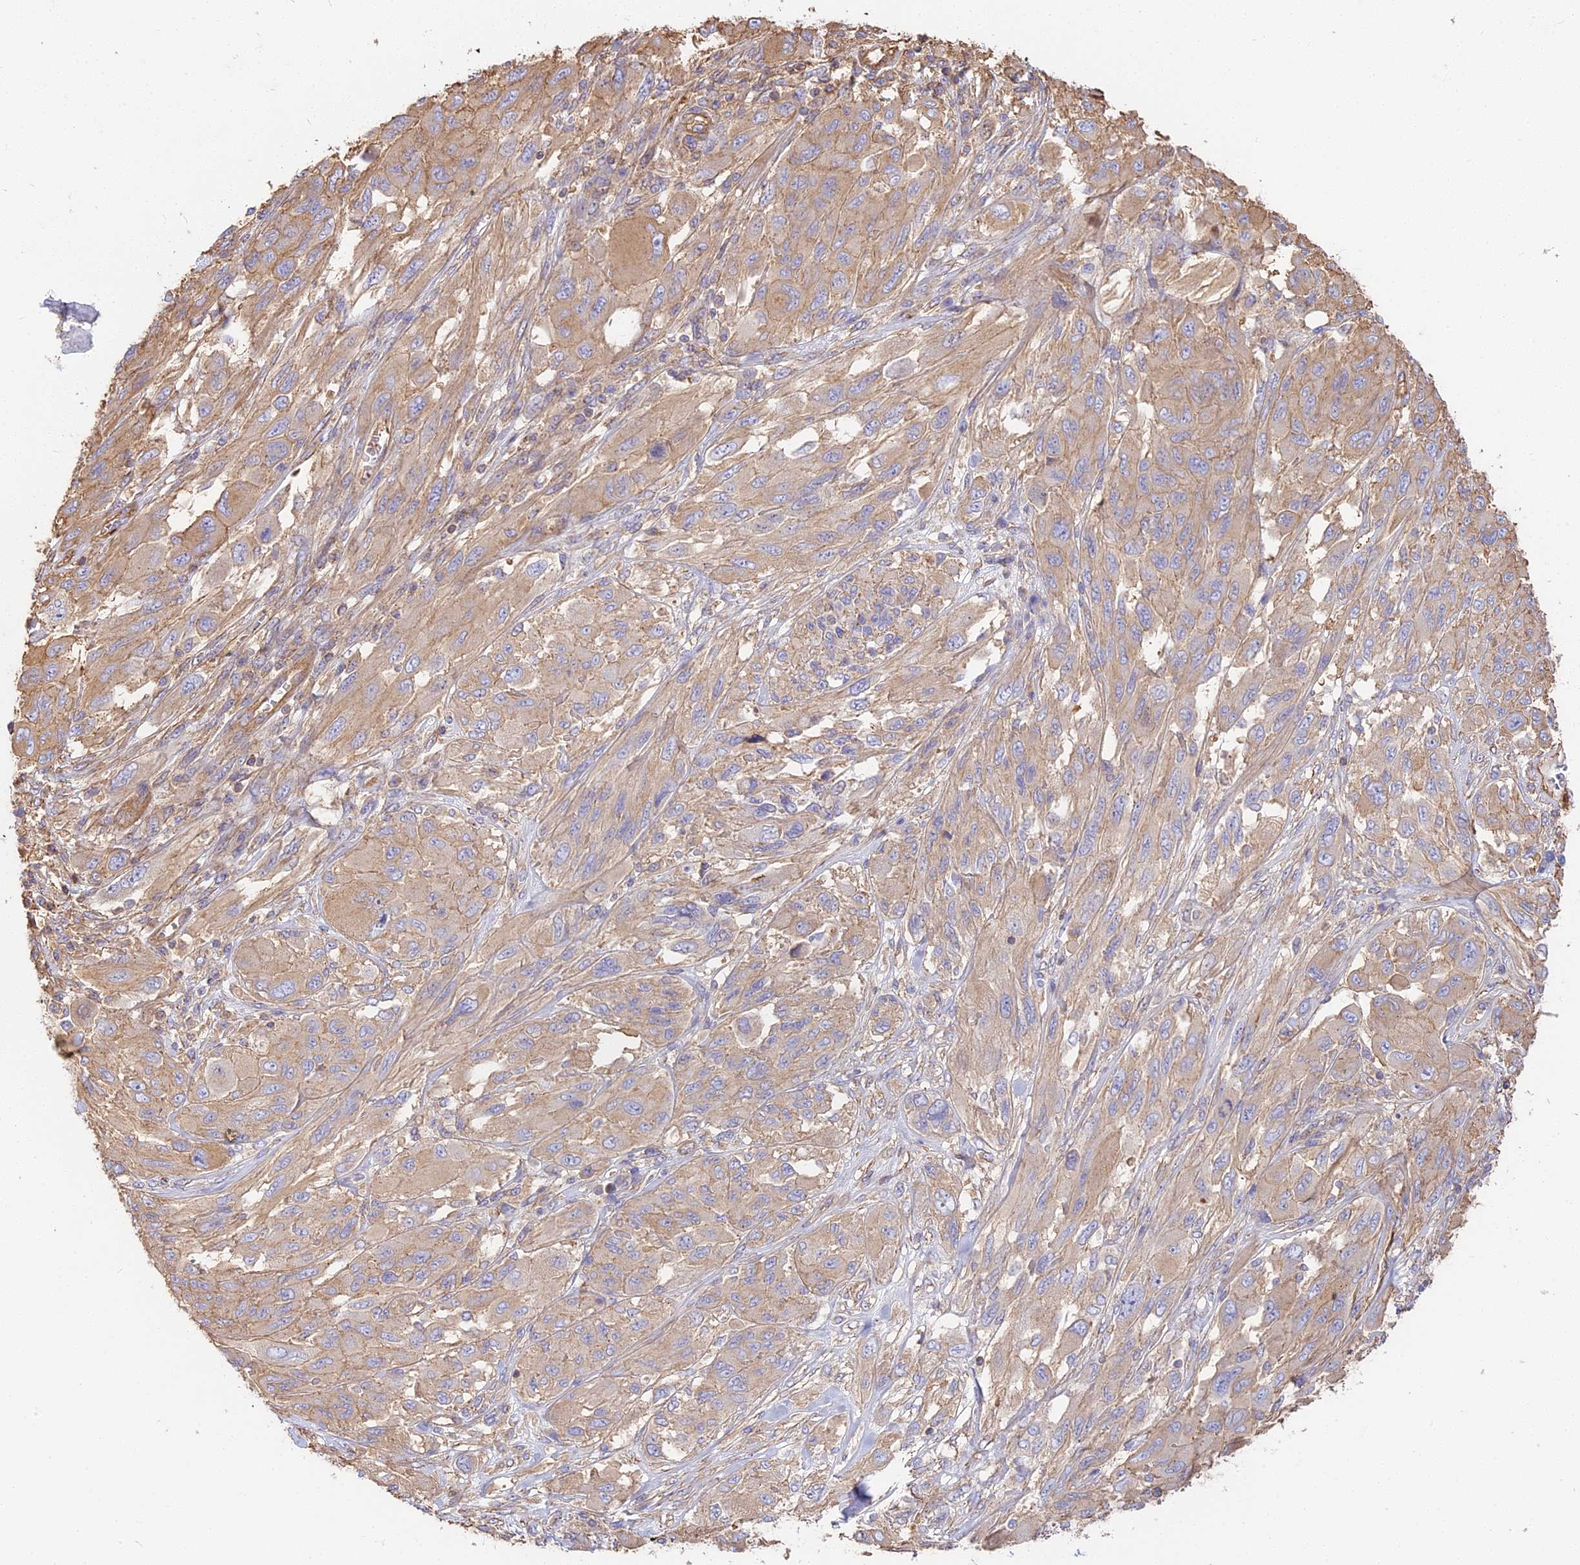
{"staining": {"intensity": "weak", "quantity": ">75%", "location": "cytoplasmic/membranous"}, "tissue": "melanoma", "cell_type": "Tumor cells", "image_type": "cancer", "snomed": [{"axis": "morphology", "description": "Malignant melanoma, NOS"}, {"axis": "topography", "description": "Skin"}], "caption": "Immunohistochemistry (IHC) (DAB) staining of malignant melanoma reveals weak cytoplasmic/membranous protein expression in approximately >75% of tumor cells. (DAB IHC with brightfield microscopy, high magnification).", "gene": "VPS18", "patient": {"sex": "female", "age": 91}}